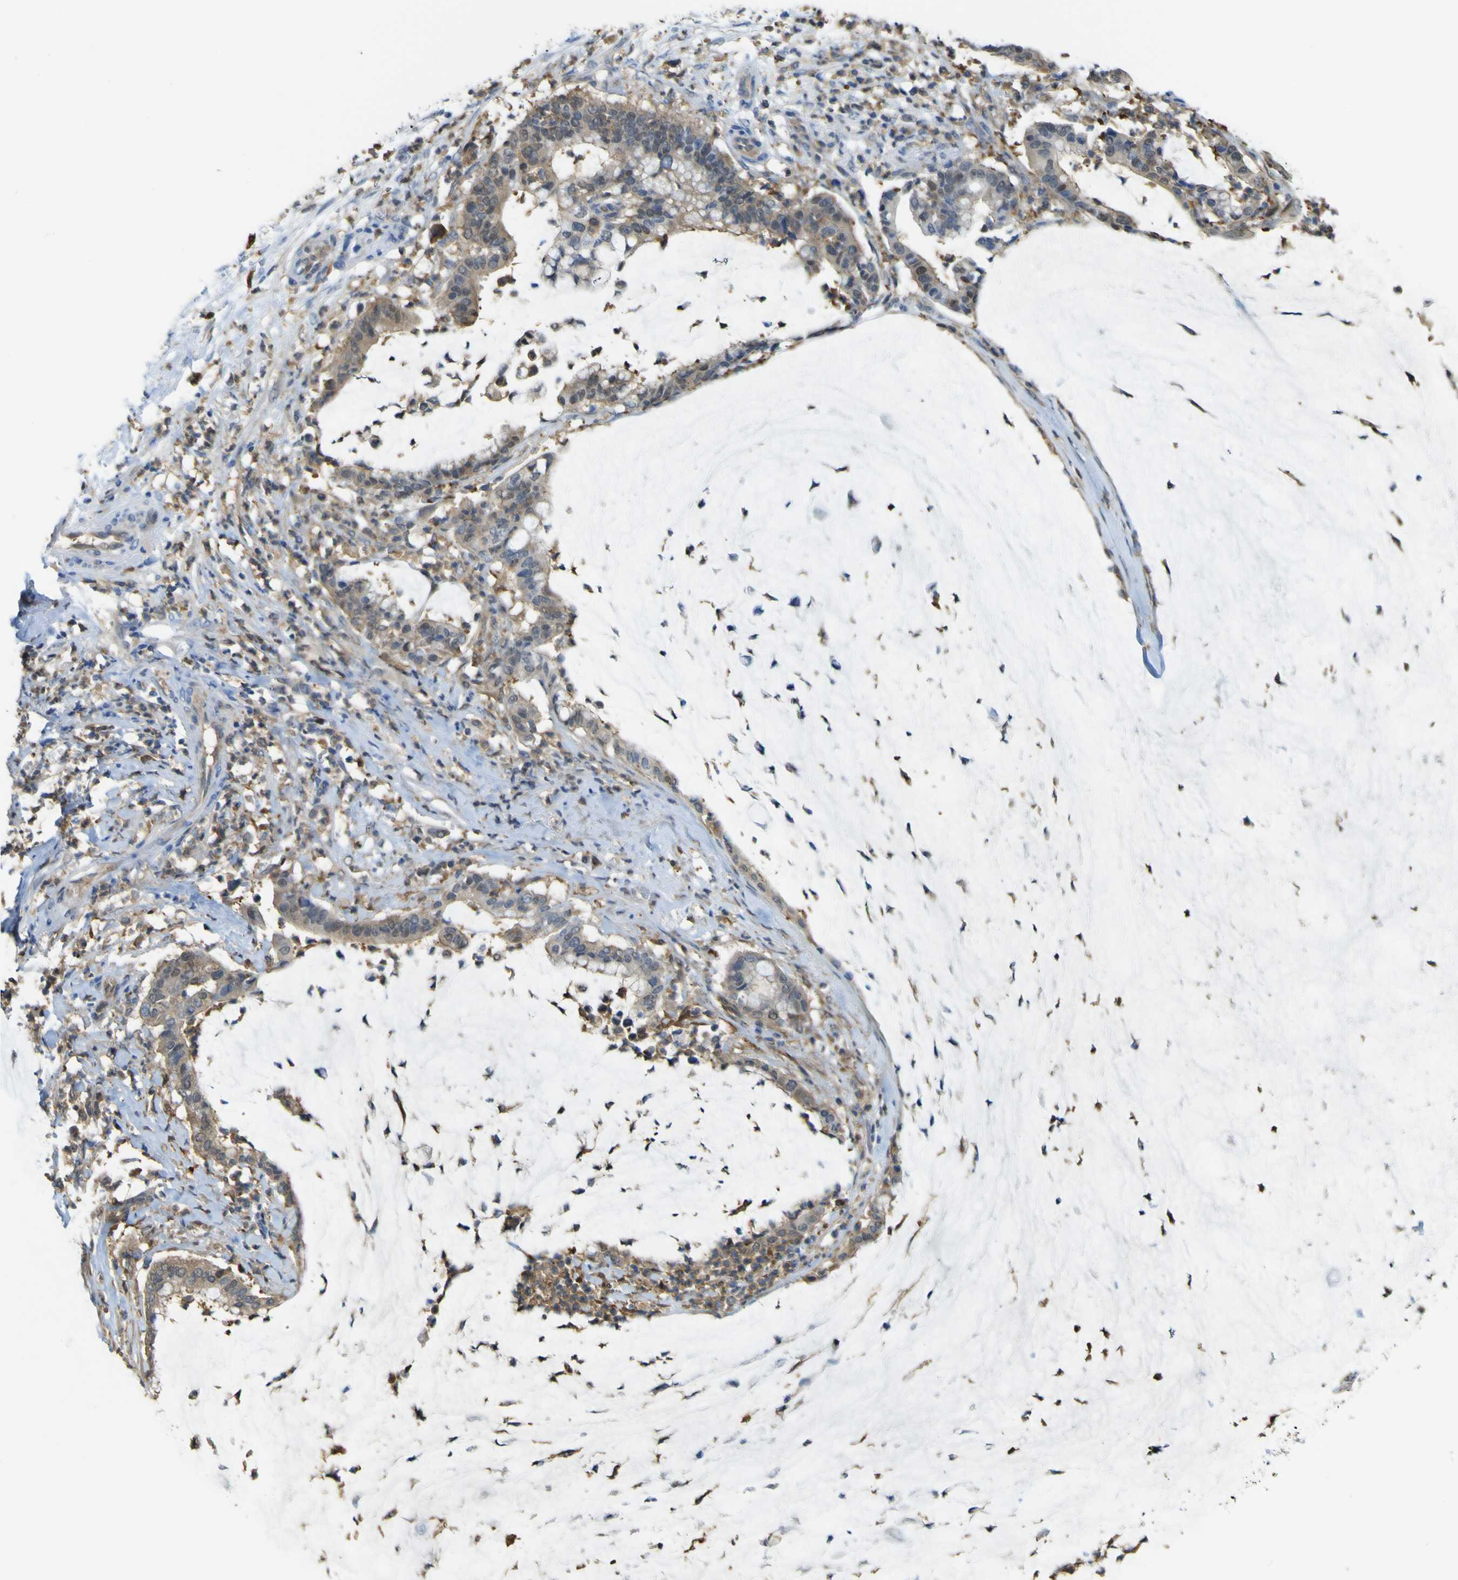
{"staining": {"intensity": "weak", "quantity": ">75%", "location": "cytoplasmic/membranous"}, "tissue": "pancreatic cancer", "cell_type": "Tumor cells", "image_type": "cancer", "snomed": [{"axis": "morphology", "description": "Adenocarcinoma, NOS"}, {"axis": "topography", "description": "Pancreas"}], "caption": "DAB (3,3'-diaminobenzidine) immunohistochemical staining of human pancreatic cancer (adenocarcinoma) shows weak cytoplasmic/membranous protein positivity in about >75% of tumor cells. (DAB = brown stain, brightfield microscopy at high magnification).", "gene": "ABHD3", "patient": {"sex": "male", "age": 41}}